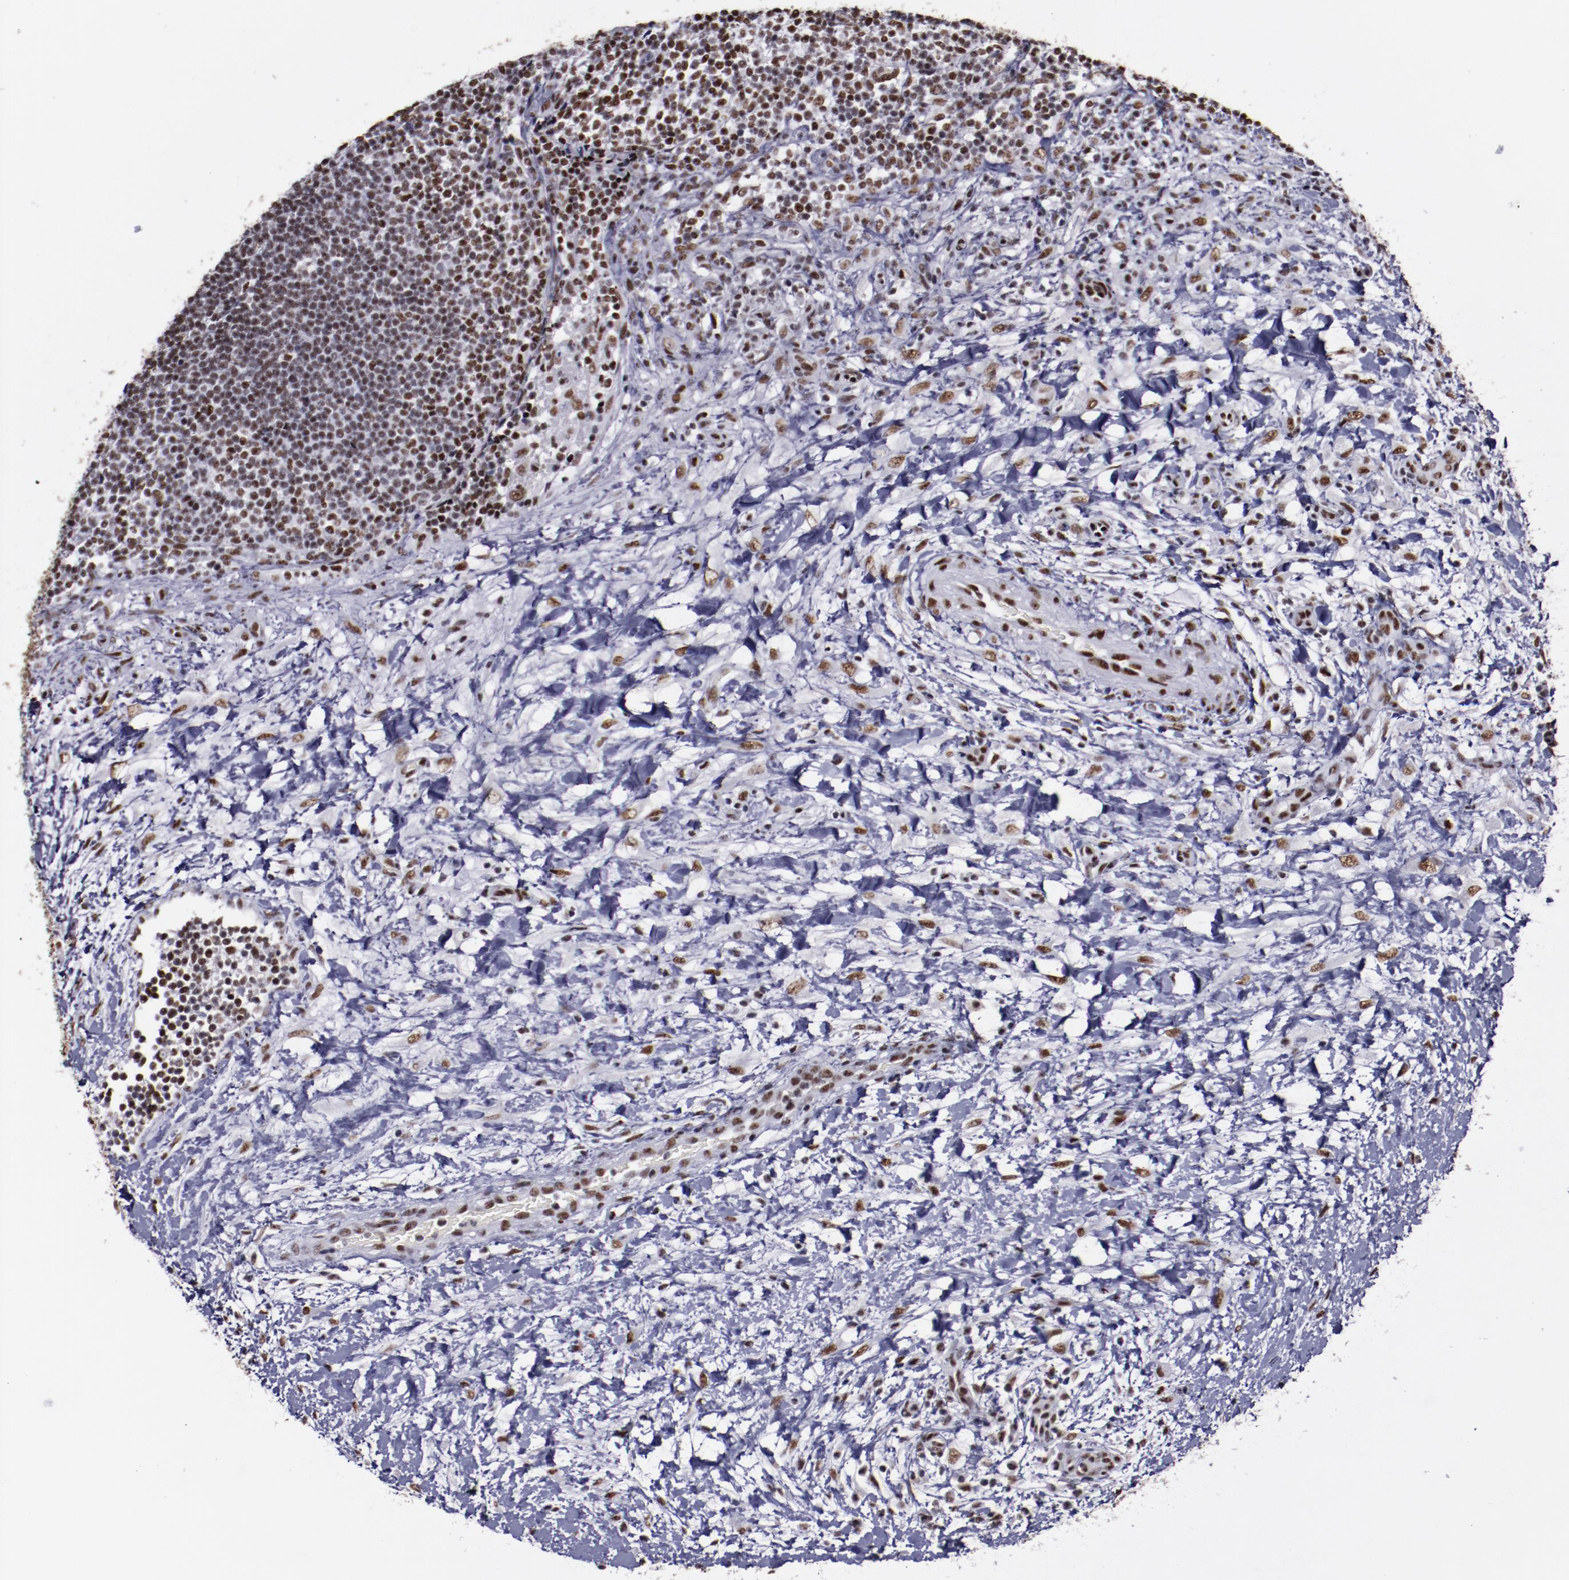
{"staining": {"intensity": "strong", "quantity": "25%-75%", "location": "nuclear"}, "tissue": "lymphoma", "cell_type": "Tumor cells", "image_type": "cancer", "snomed": [{"axis": "morphology", "description": "Malignant lymphoma, non-Hodgkin's type, Low grade"}, {"axis": "topography", "description": "Lymph node"}], "caption": "A micrograph showing strong nuclear staining in approximately 25%-75% of tumor cells in lymphoma, as visualized by brown immunohistochemical staining.", "gene": "PPP4R3A", "patient": {"sex": "female", "age": 76}}